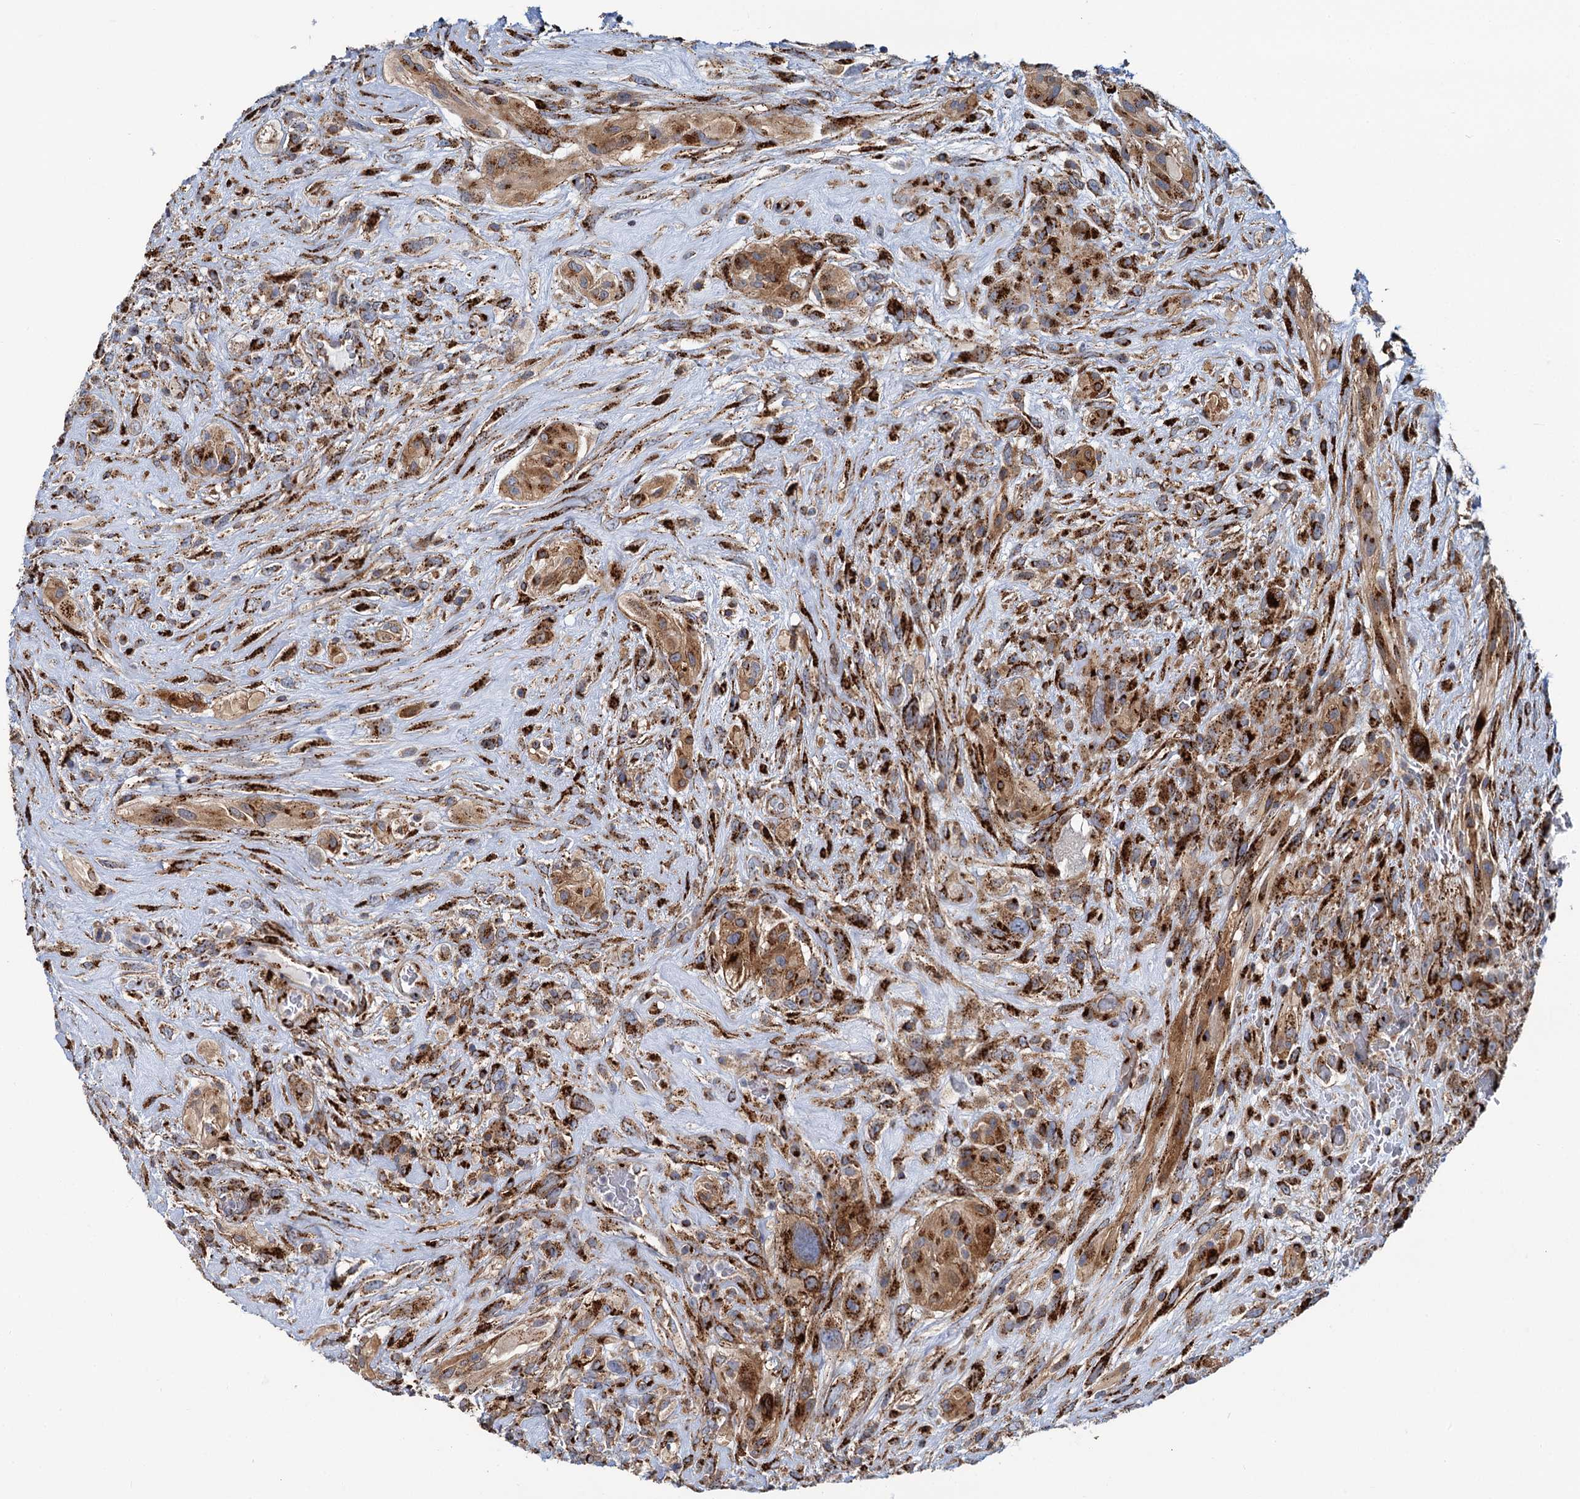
{"staining": {"intensity": "strong", "quantity": ">75%", "location": "cytoplasmic/membranous"}, "tissue": "glioma", "cell_type": "Tumor cells", "image_type": "cancer", "snomed": [{"axis": "morphology", "description": "Glioma, malignant, High grade"}, {"axis": "topography", "description": "Brain"}], "caption": "There is high levels of strong cytoplasmic/membranous expression in tumor cells of glioma, as demonstrated by immunohistochemical staining (brown color).", "gene": "SUPT20H", "patient": {"sex": "male", "age": 61}}